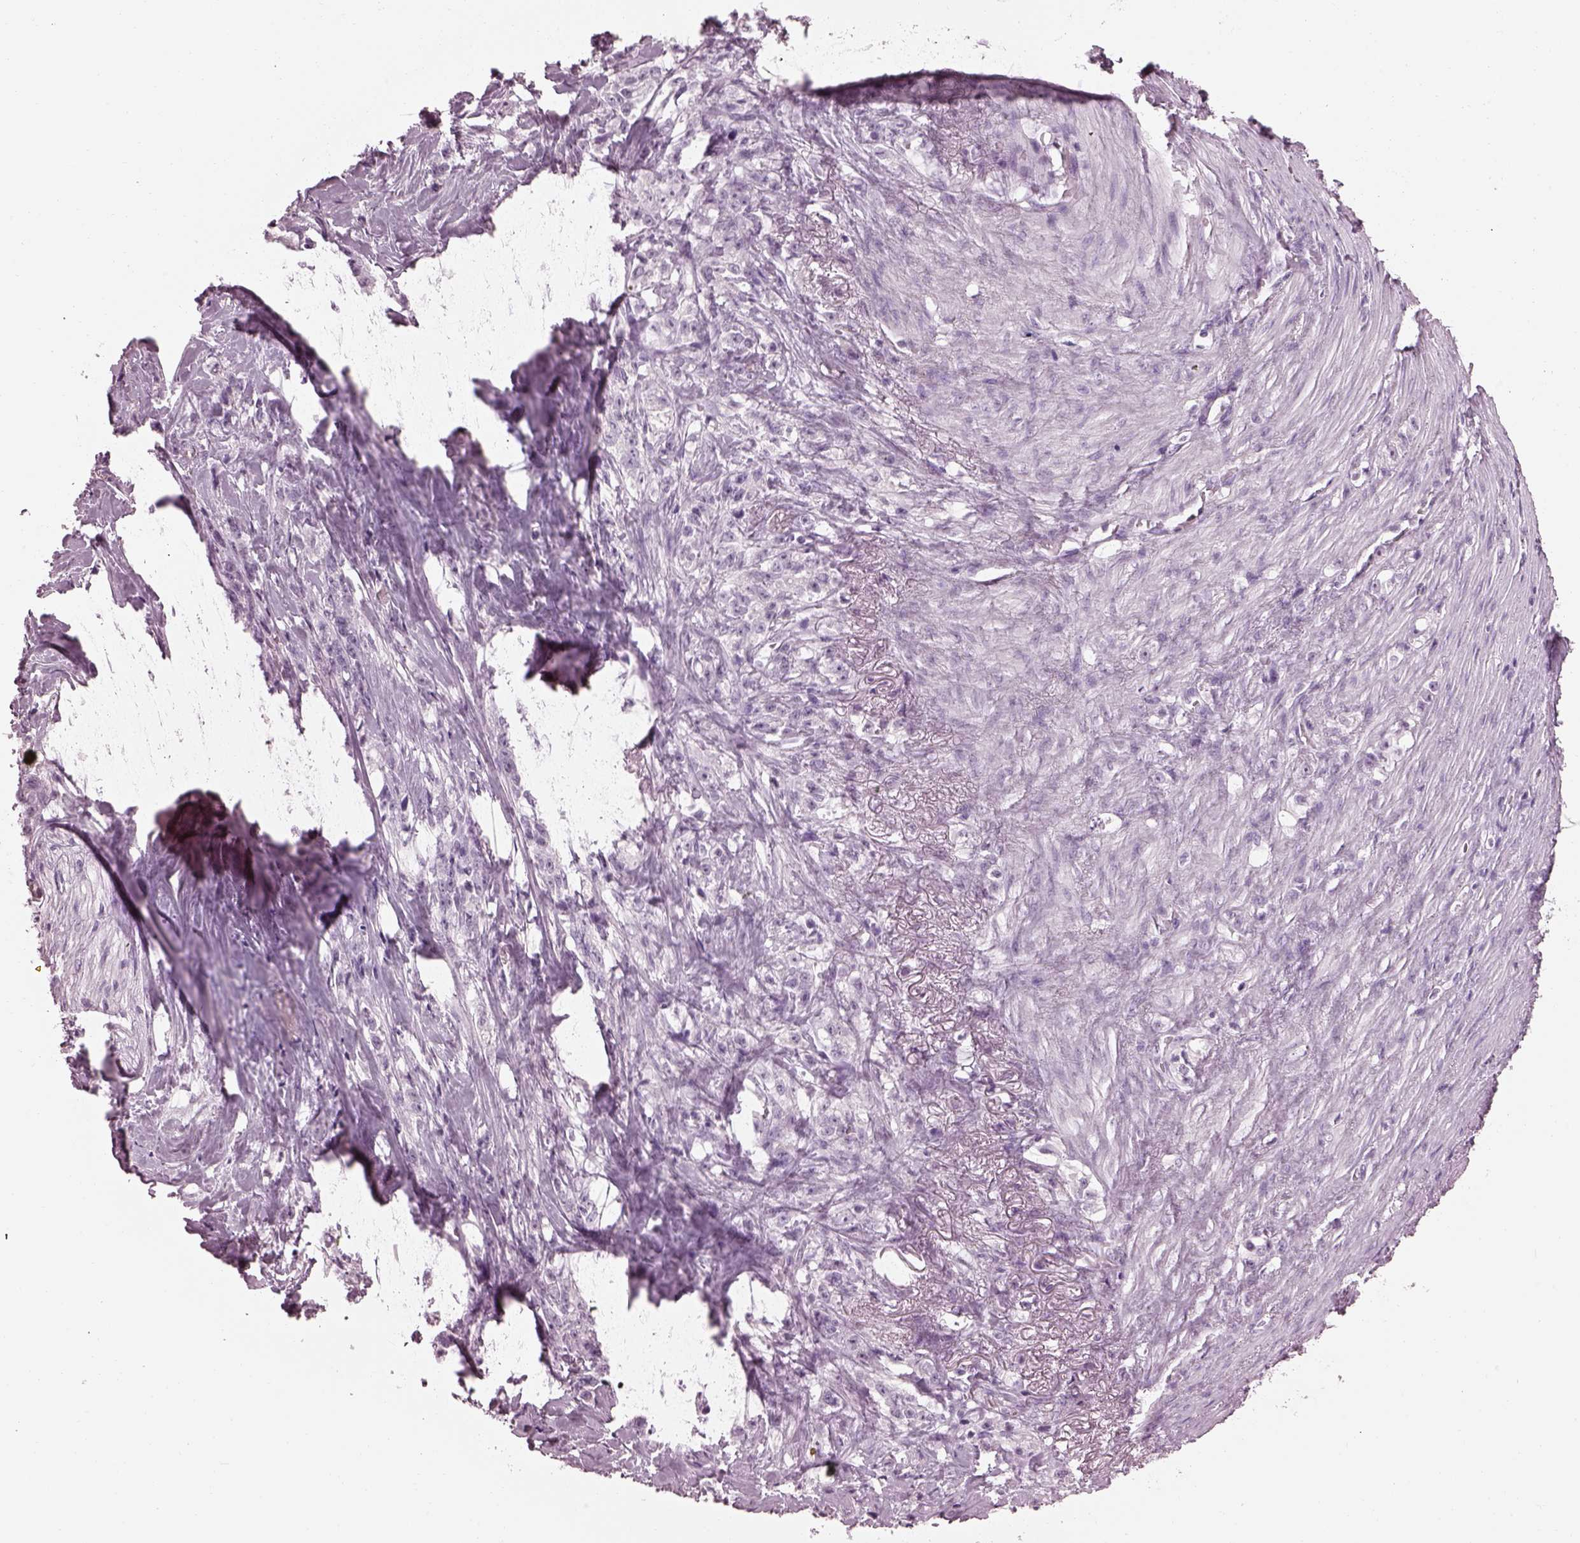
{"staining": {"intensity": "negative", "quantity": "none", "location": "none"}, "tissue": "stomach cancer", "cell_type": "Tumor cells", "image_type": "cancer", "snomed": [{"axis": "morphology", "description": "Adenocarcinoma, NOS"}, {"axis": "topography", "description": "Stomach, lower"}], "caption": "Tumor cells show no significant expression in stomach cancer (adenocarcinoma).", "gene": "ADGRG2", "patient": {"sex": "male", "age": 88}}